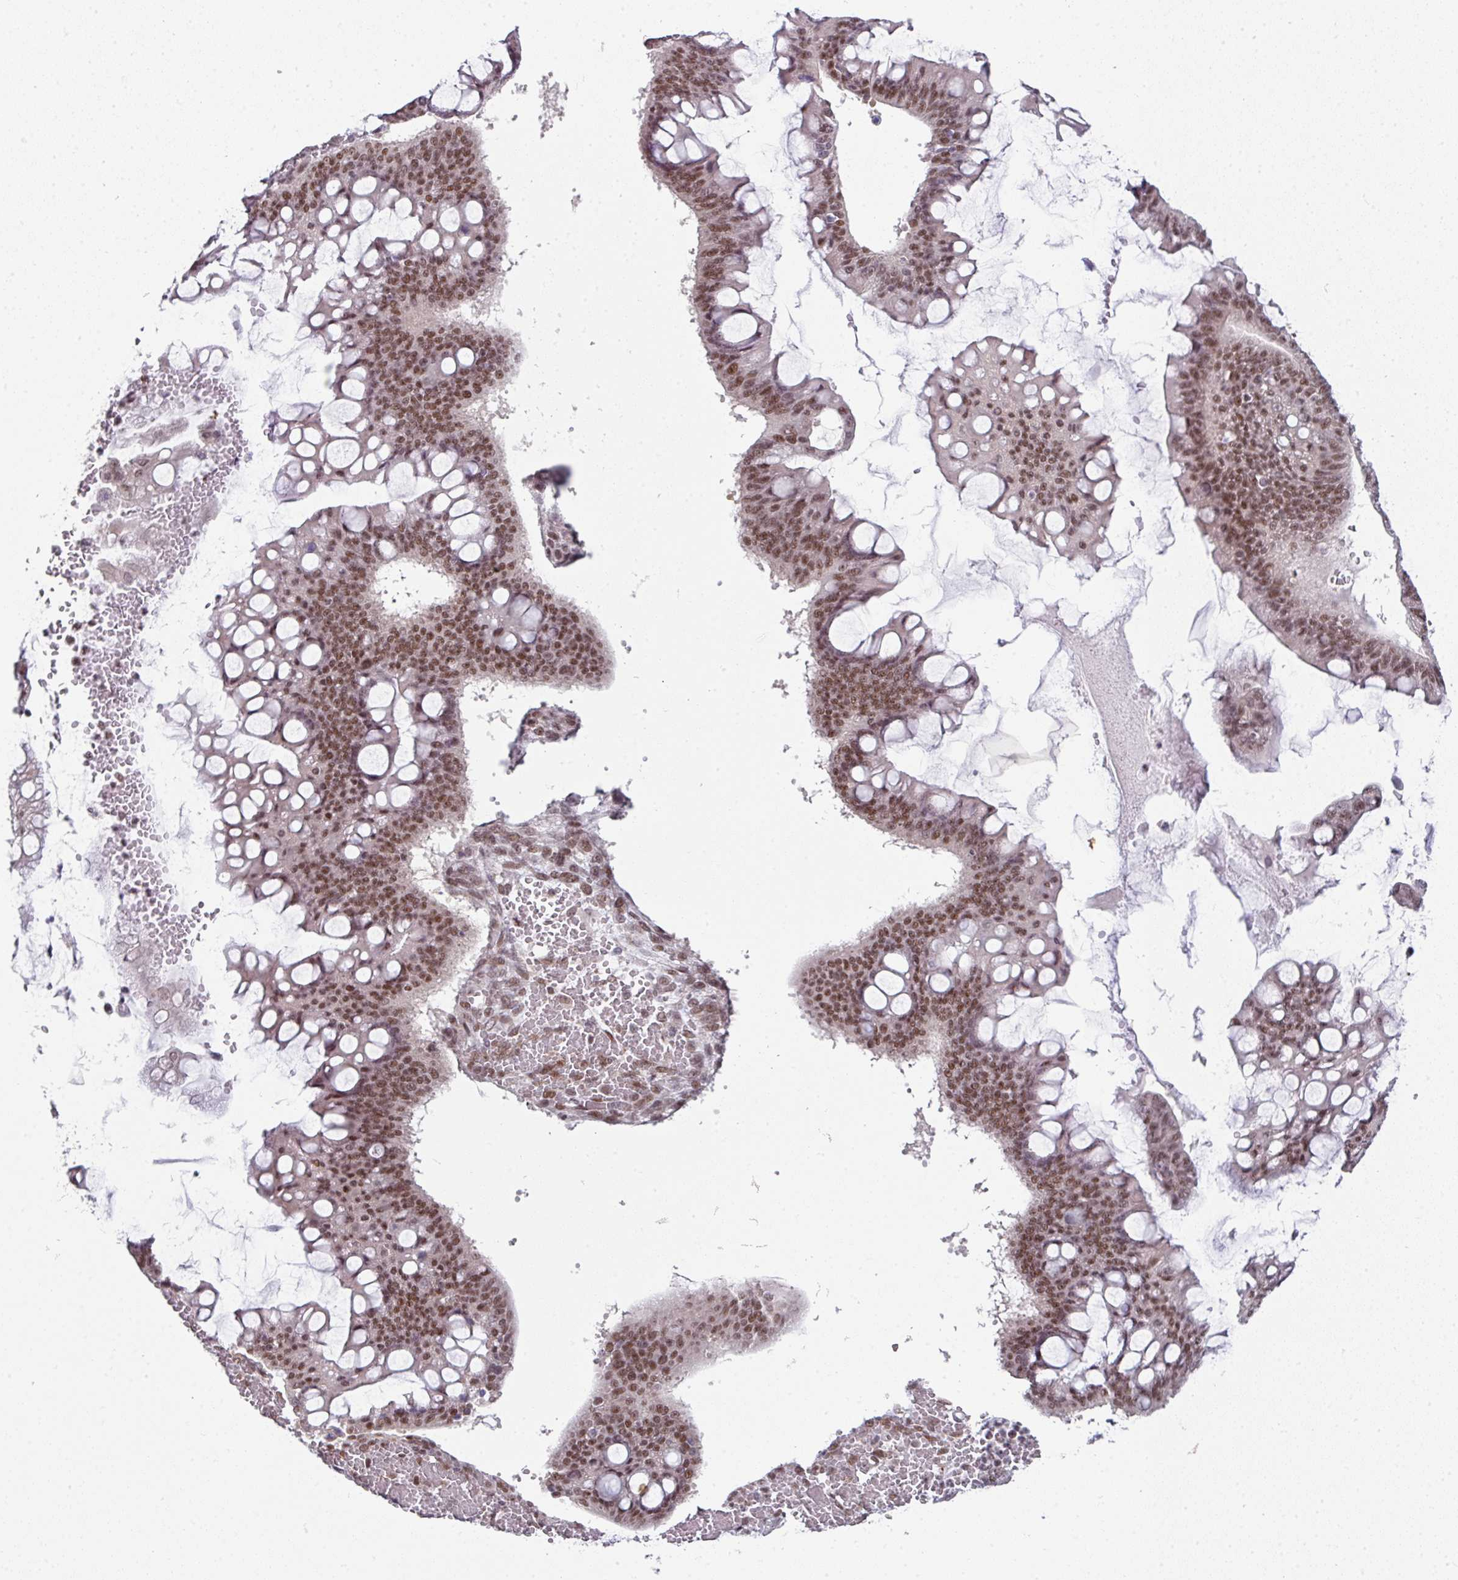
{"staining": {"intensity": "moderate", "quantity": ">75%", "location": "nuclear"}, "tissue": "ovarian cancer", "cell_type": "Tumor cells", "image_type": "cancer", "snomed": [{"axis": "morphology", "description": "Cystadenocarcinoma, mucinous, NOS"}, {"axis": "topography", "description": "Ovary"}], "caption": "Brown immunohistochemical staining in ovarian cancer exhibits moderate nuclear staining in about >75% of tumor cells. (brown staining indicates protein expression, while blue staining denotes nuclei).", "gene": "NFYA", "patient": {"sex": "female", "age": 73}}